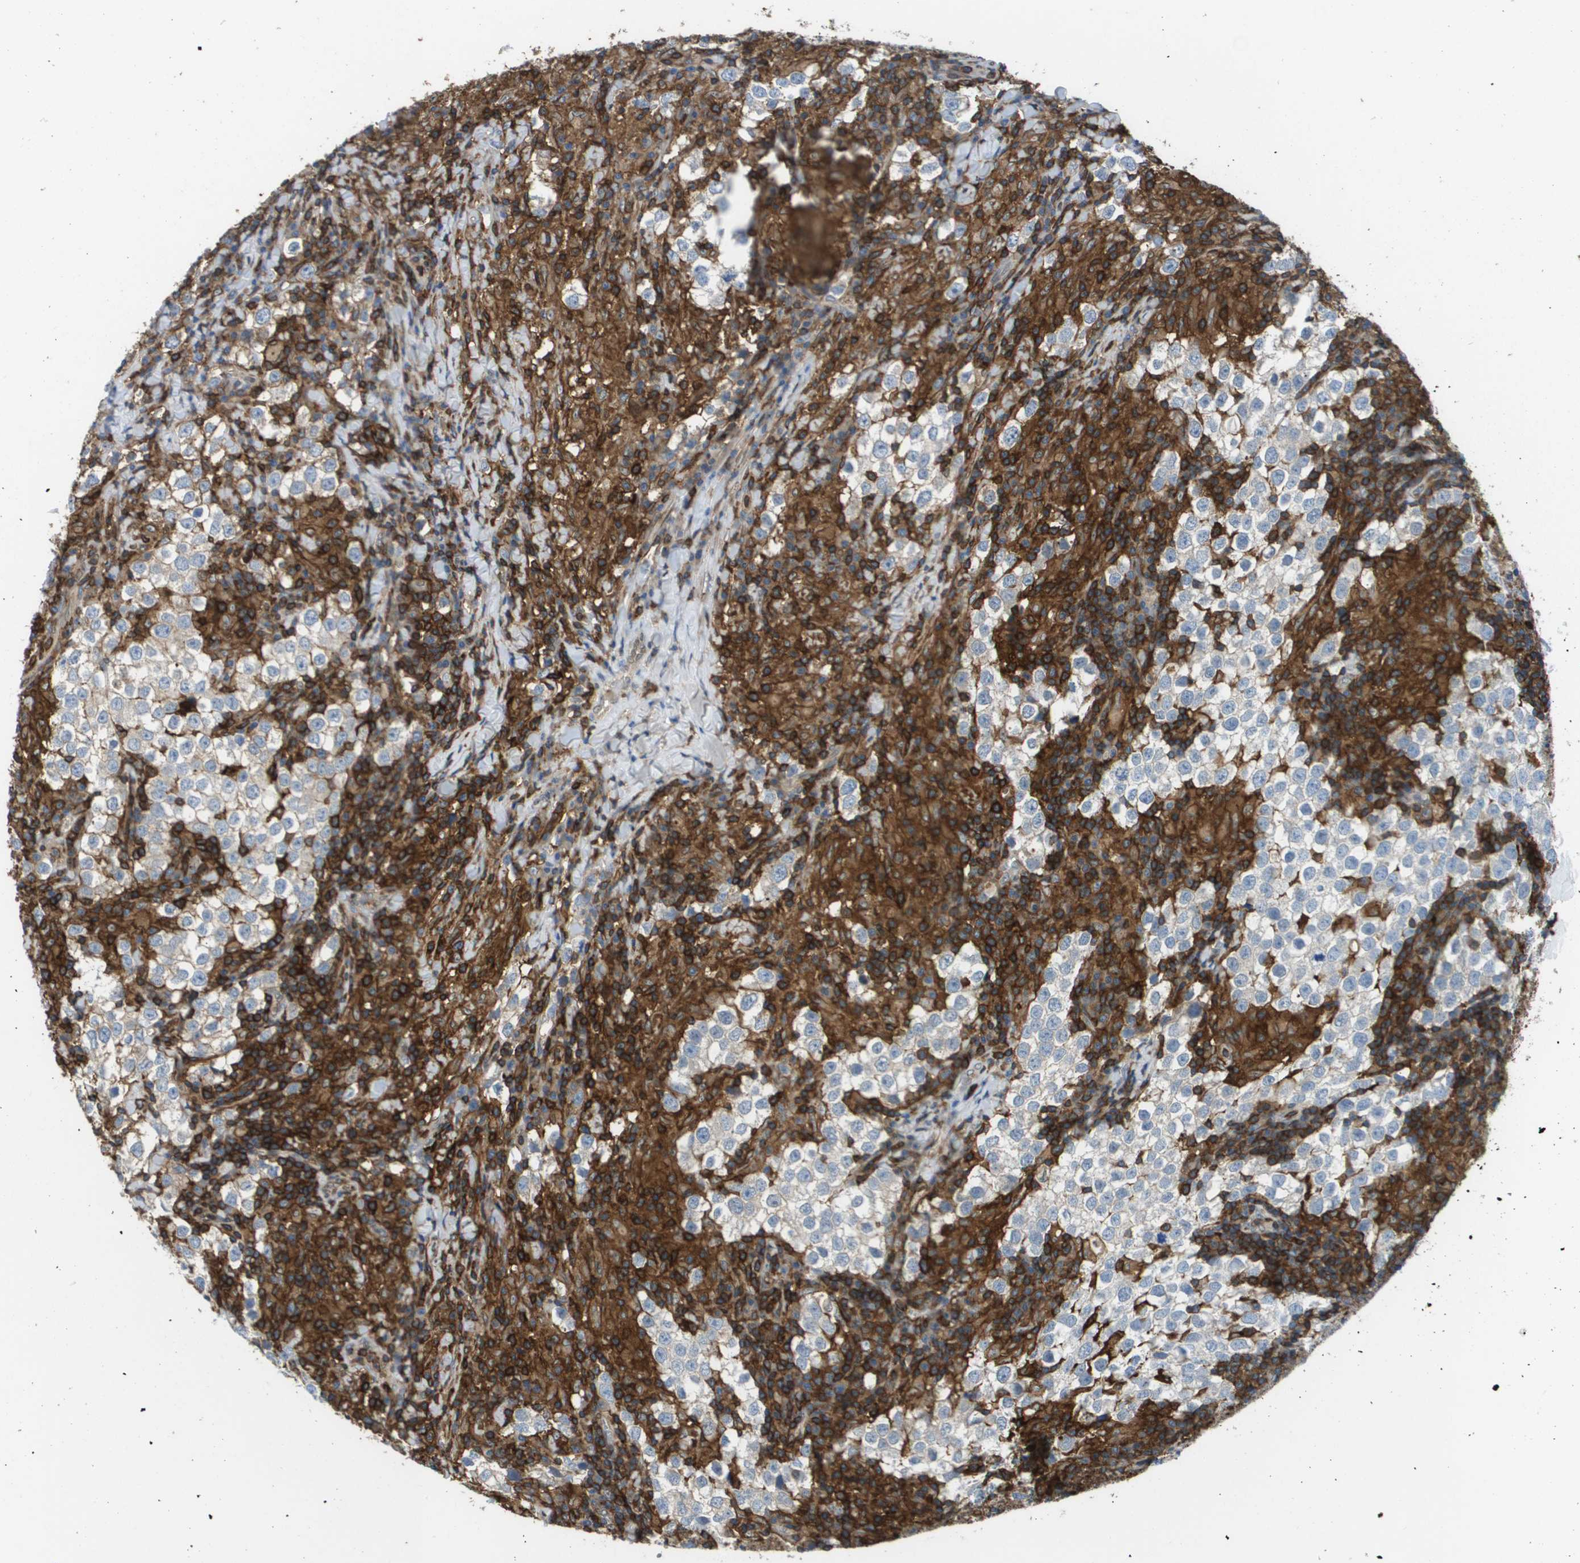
{"staining": {"intensity": "weak", "quantity": "<25%", "location": "cytoplasmic/membranous"}, "tissue": "testis cancer", "cell_type": "Tumor cells", "image_type": "cancer", "snomed": [{"axis": "morphology", "description": "Seminoma, NOS"}, {"axis": "morphology", "description": "Carcinoma, Embryonal, NOS"}, {"axis": "topography", "description": "Testis"}], "caption": "Immunohistochemical staining of human testis embryonal carcinoma reveals no significant staining in tumor cells.", "gene": "PASK", "patient": {"sex": "male", "age": 36}}